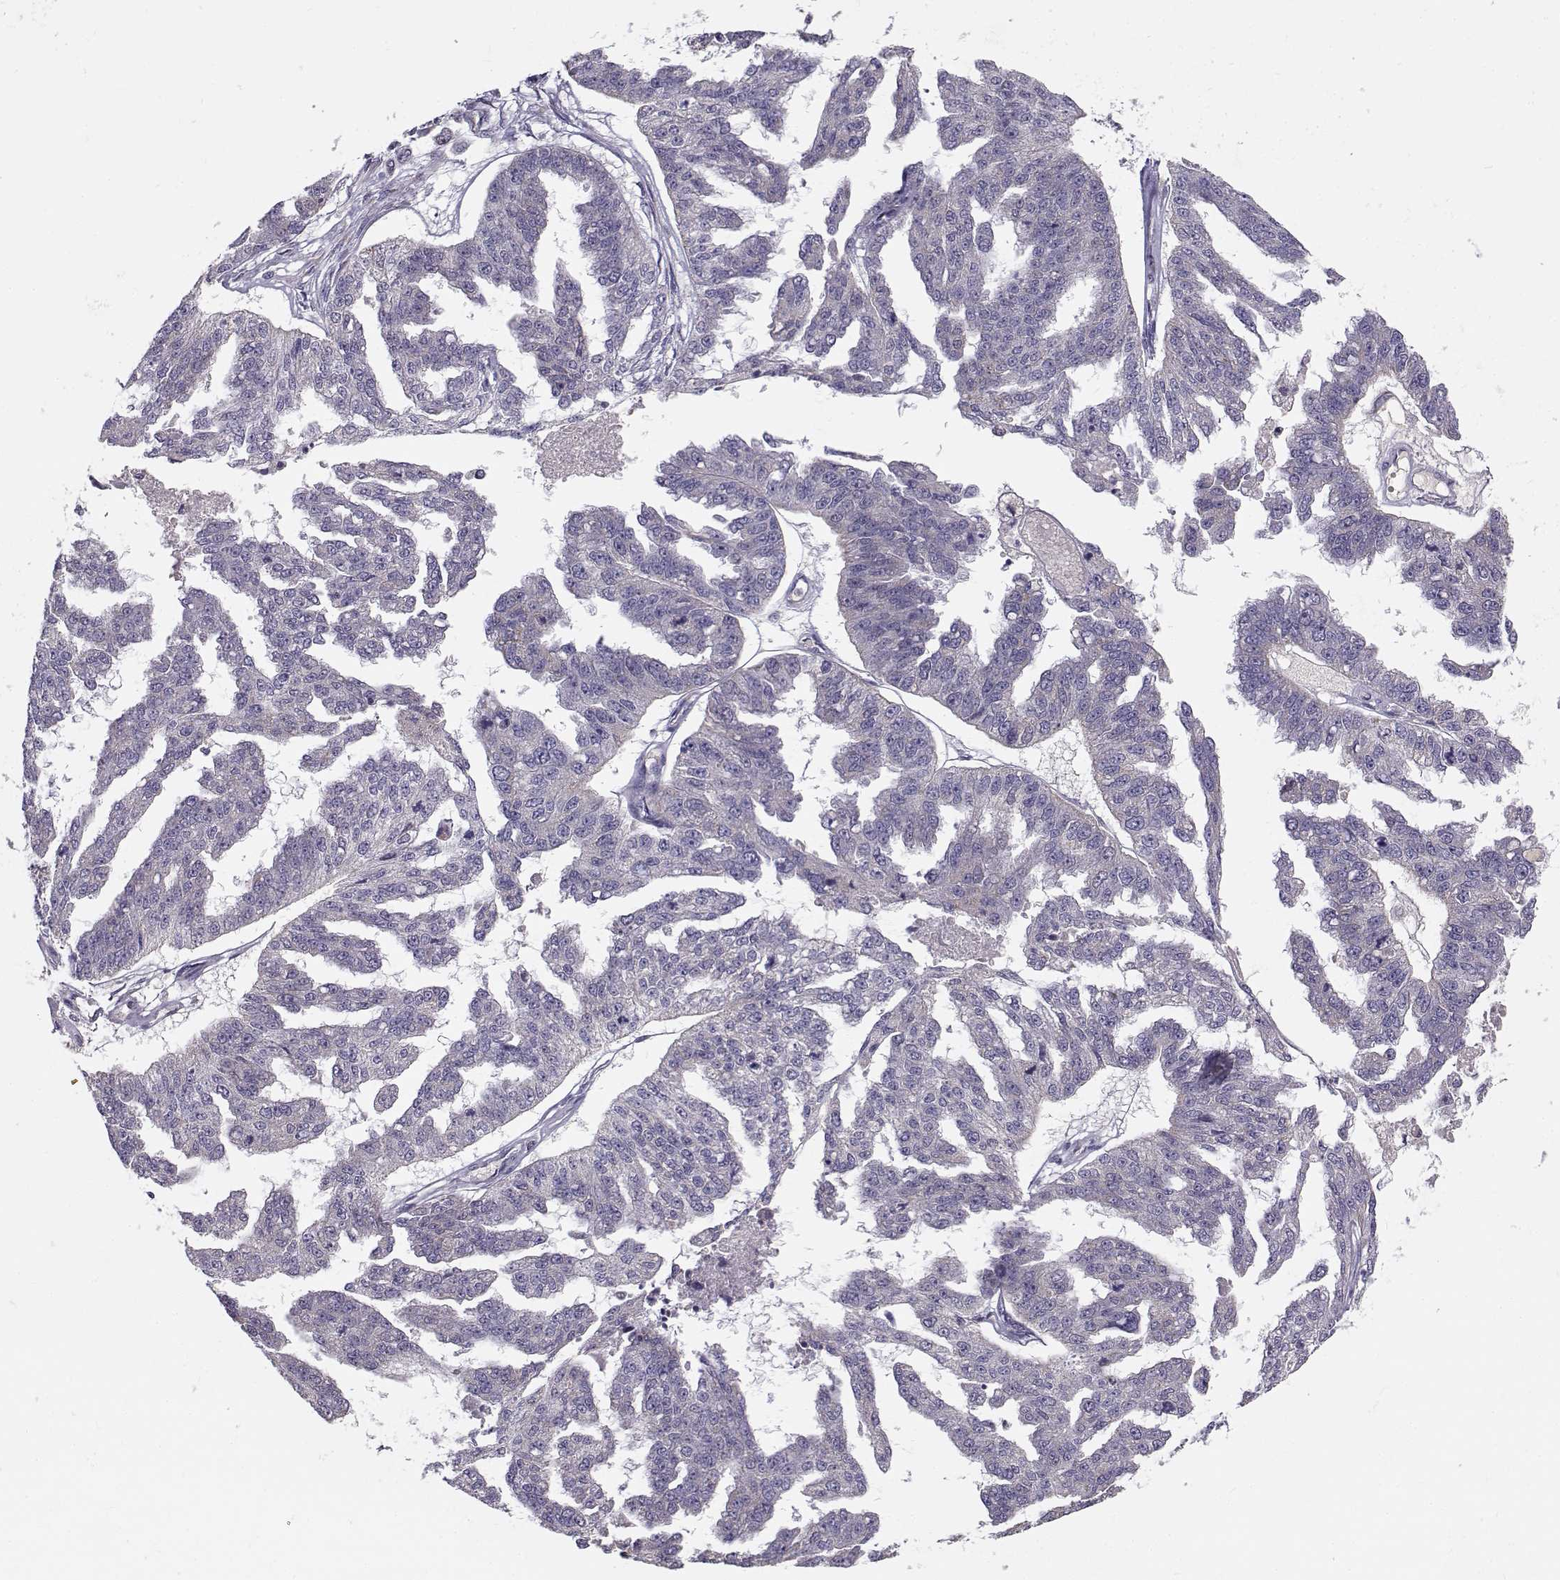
{"staining": {"intensity": "negative", "quantity": "none", "location": "none"}, "tissue": "ovarian cancer", "cell_type": "Tumor cells", "image_type": "cancer", "snomed": [{"axis": "morphology", "description": "Cystadenocarcinoma, serous, NOS"}, {"axis": "topography", "description": "Ovary"}], "caption": "Photomicrograph shows no protein positivity in tumor cells of ovarian serous cystadenocarcinoma tissue.", "gene": "SLC4A5", "patient": {"sex": "female", "age": 58}}